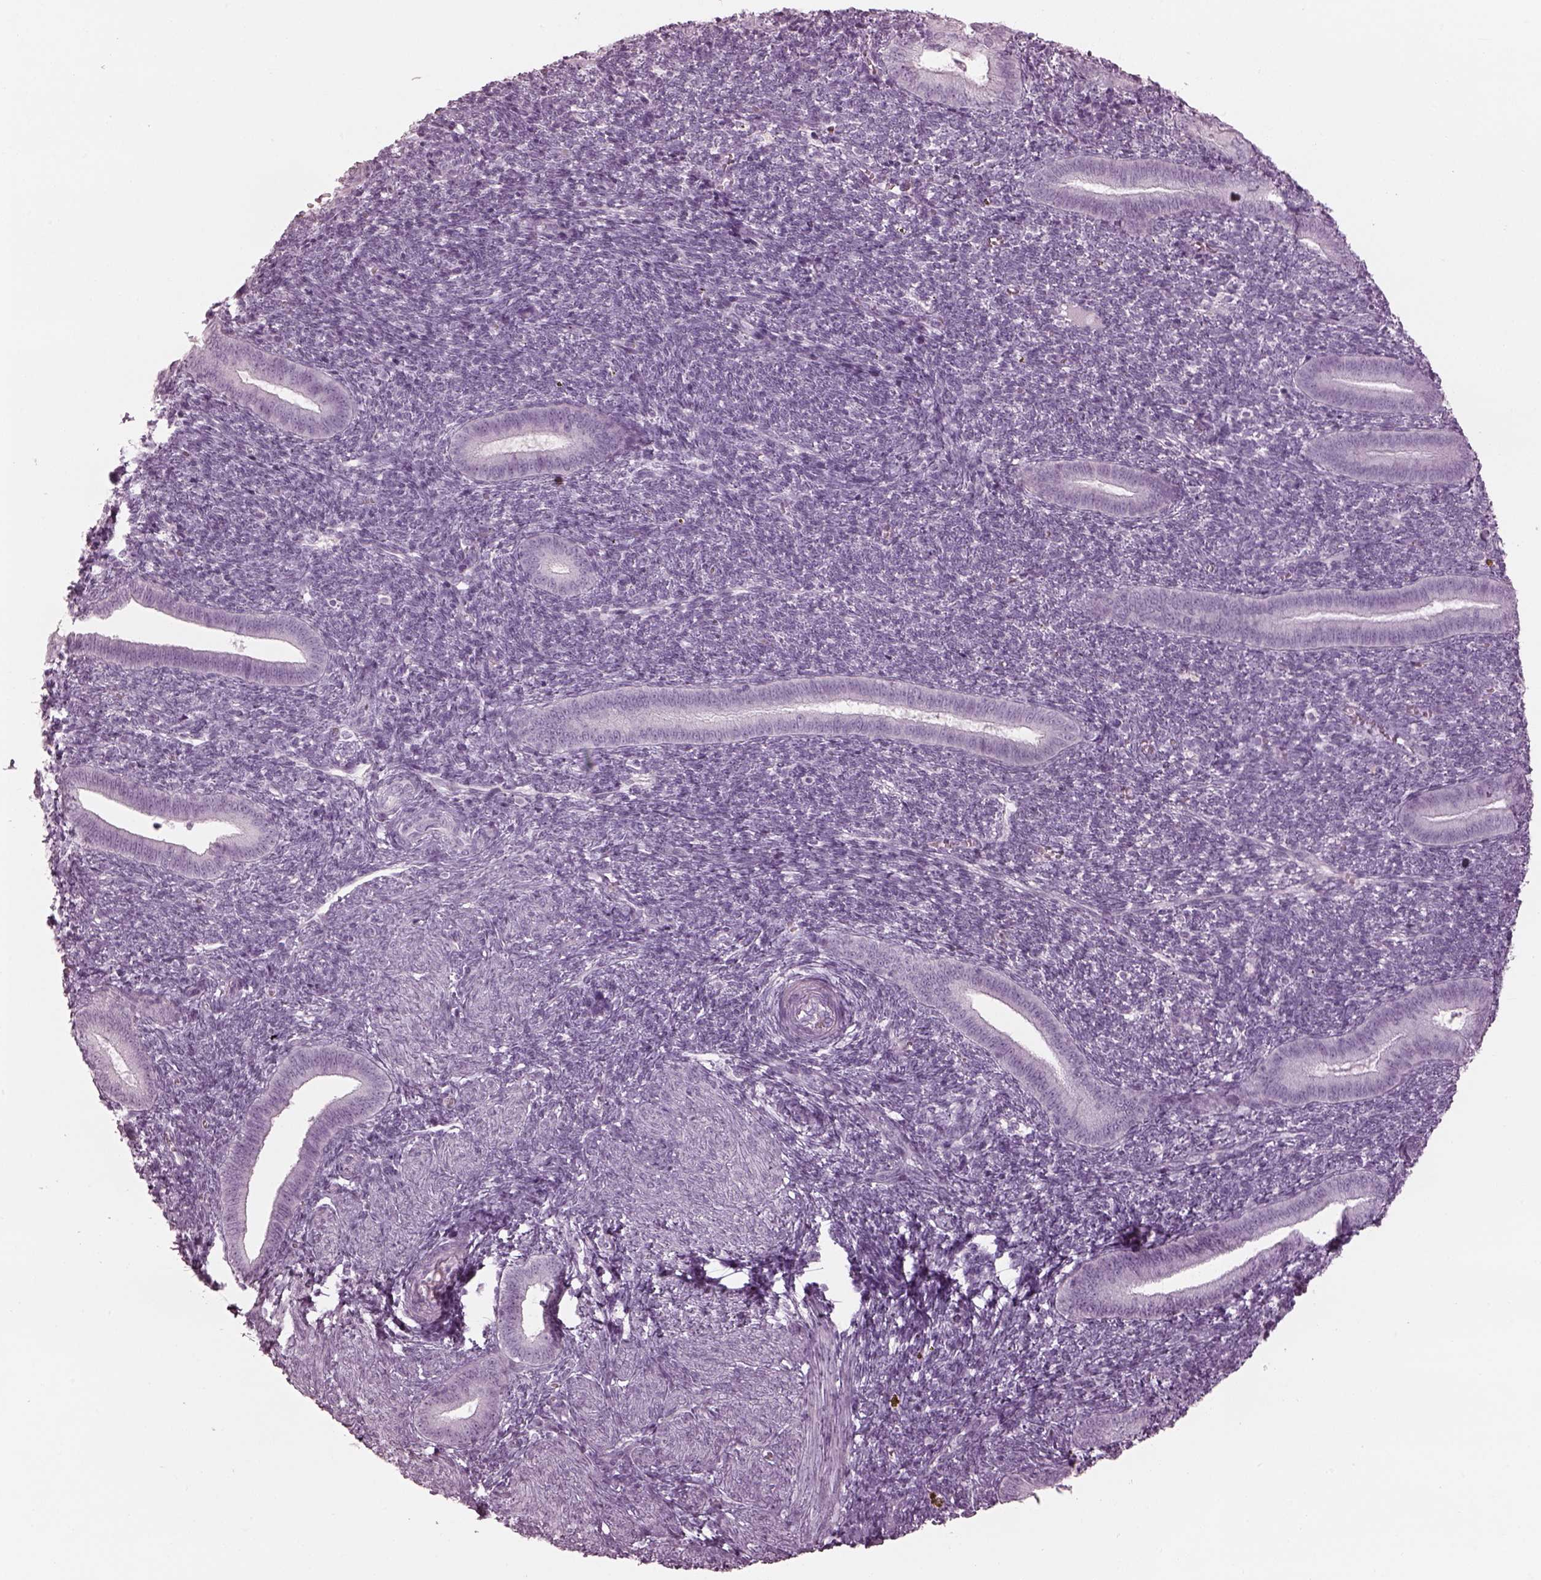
{"staining": {"intensity": "negative", "quantity": "none", "location": "none"}, "tissue": "endometrium", "cell_type": "Cells in endometrial stroma", "image_type": "normal", "snomed": [{"axis": "morphology", "description": "Normal tissue, NOS"}, {"axis": "topography", "description": "Endometrium"}], "caption": "High power microscopy photomicrograph of an immunohistochemistry image of benign endometrium, revealing no significant staining in cells in endometrial stroma.", "gene": "ENSG00000289258", "patient": {"sex": "female", "age": 25}}